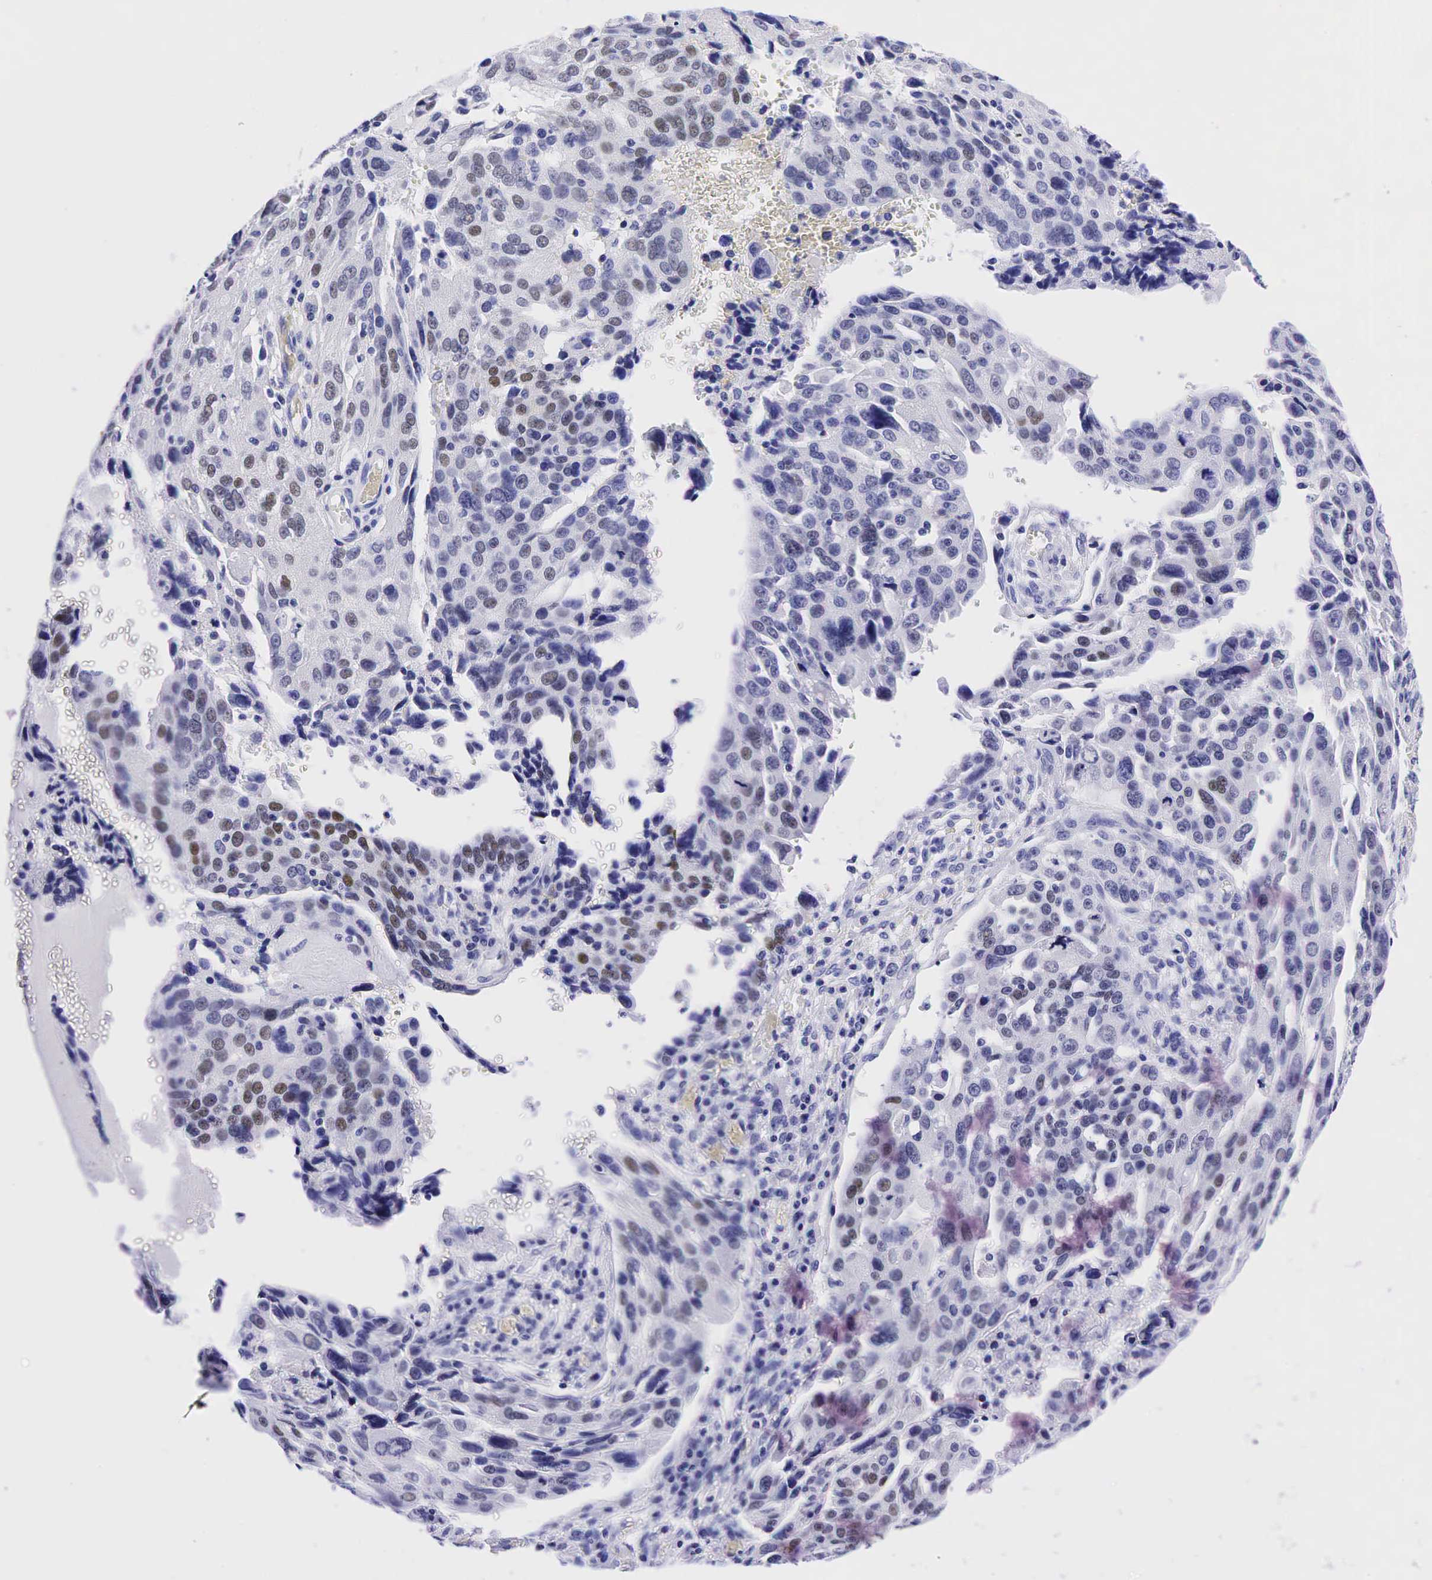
{"staining": {"intensity": "moderate", "quantity": "25%-75%", "location": "nuclear"}, "tissue": "ovarian cancer", "cell_type": "Tumor cells", "image_type": "cancer", "snomed": [{"axis": "morphology", "description": "Carcinoma, endometroid"}, {"axis": "topography", "description": "Ovary"}], "caption": "High-magnification brightfield microscopy of endometroid carcinoma (ovarian) stained with DAB (brown) and counterstained with hematoxylin (blue). tumor cells exhibit moderate nuclear positivity is seen in approximately25%-75% of cells.", "gene": "ESR1", "patient": {"sex": "female", "age": 75}}